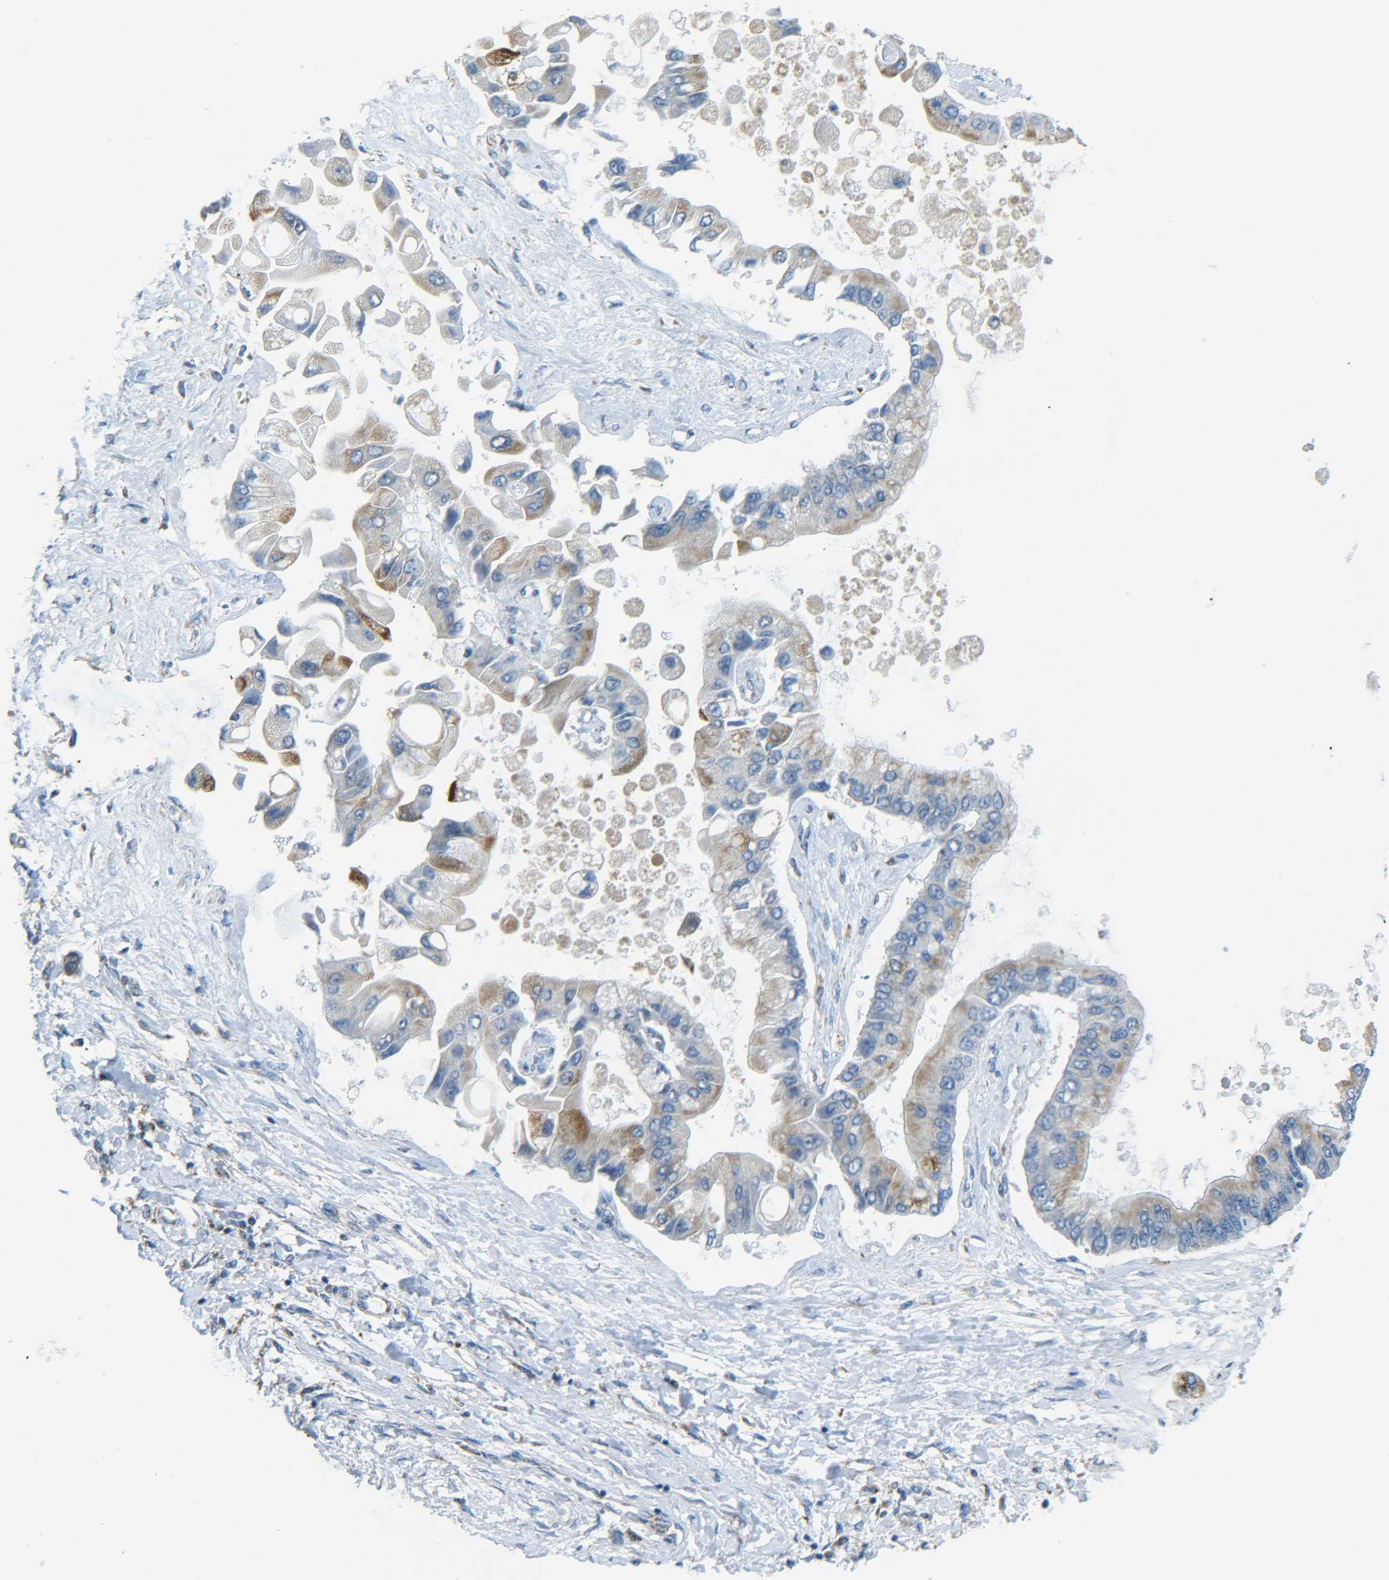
{"staining": {"intensity": "weak", "quantity": ">75%", "location": "cytoplasmic/membranous"}, "tissue": "liver cancer", "cell_type": "Tumor cells", "image_type": "cancer", "snomed": [{"axis": "morphology", "description": "Cholangiocarcinoma"}, {"axis": "topography", "description": "Liver"}], "caption": "Protein staining by IHC displays weak cytoplasmic/membranous positivity in about >75% of tumor cells in liver cancer (cholangiocarcinoma). (Brightfield microscopy of DAB IHC at high magnification).", "gene": "CYB5R1", "patient": {"sex": "male", "age": 50}}